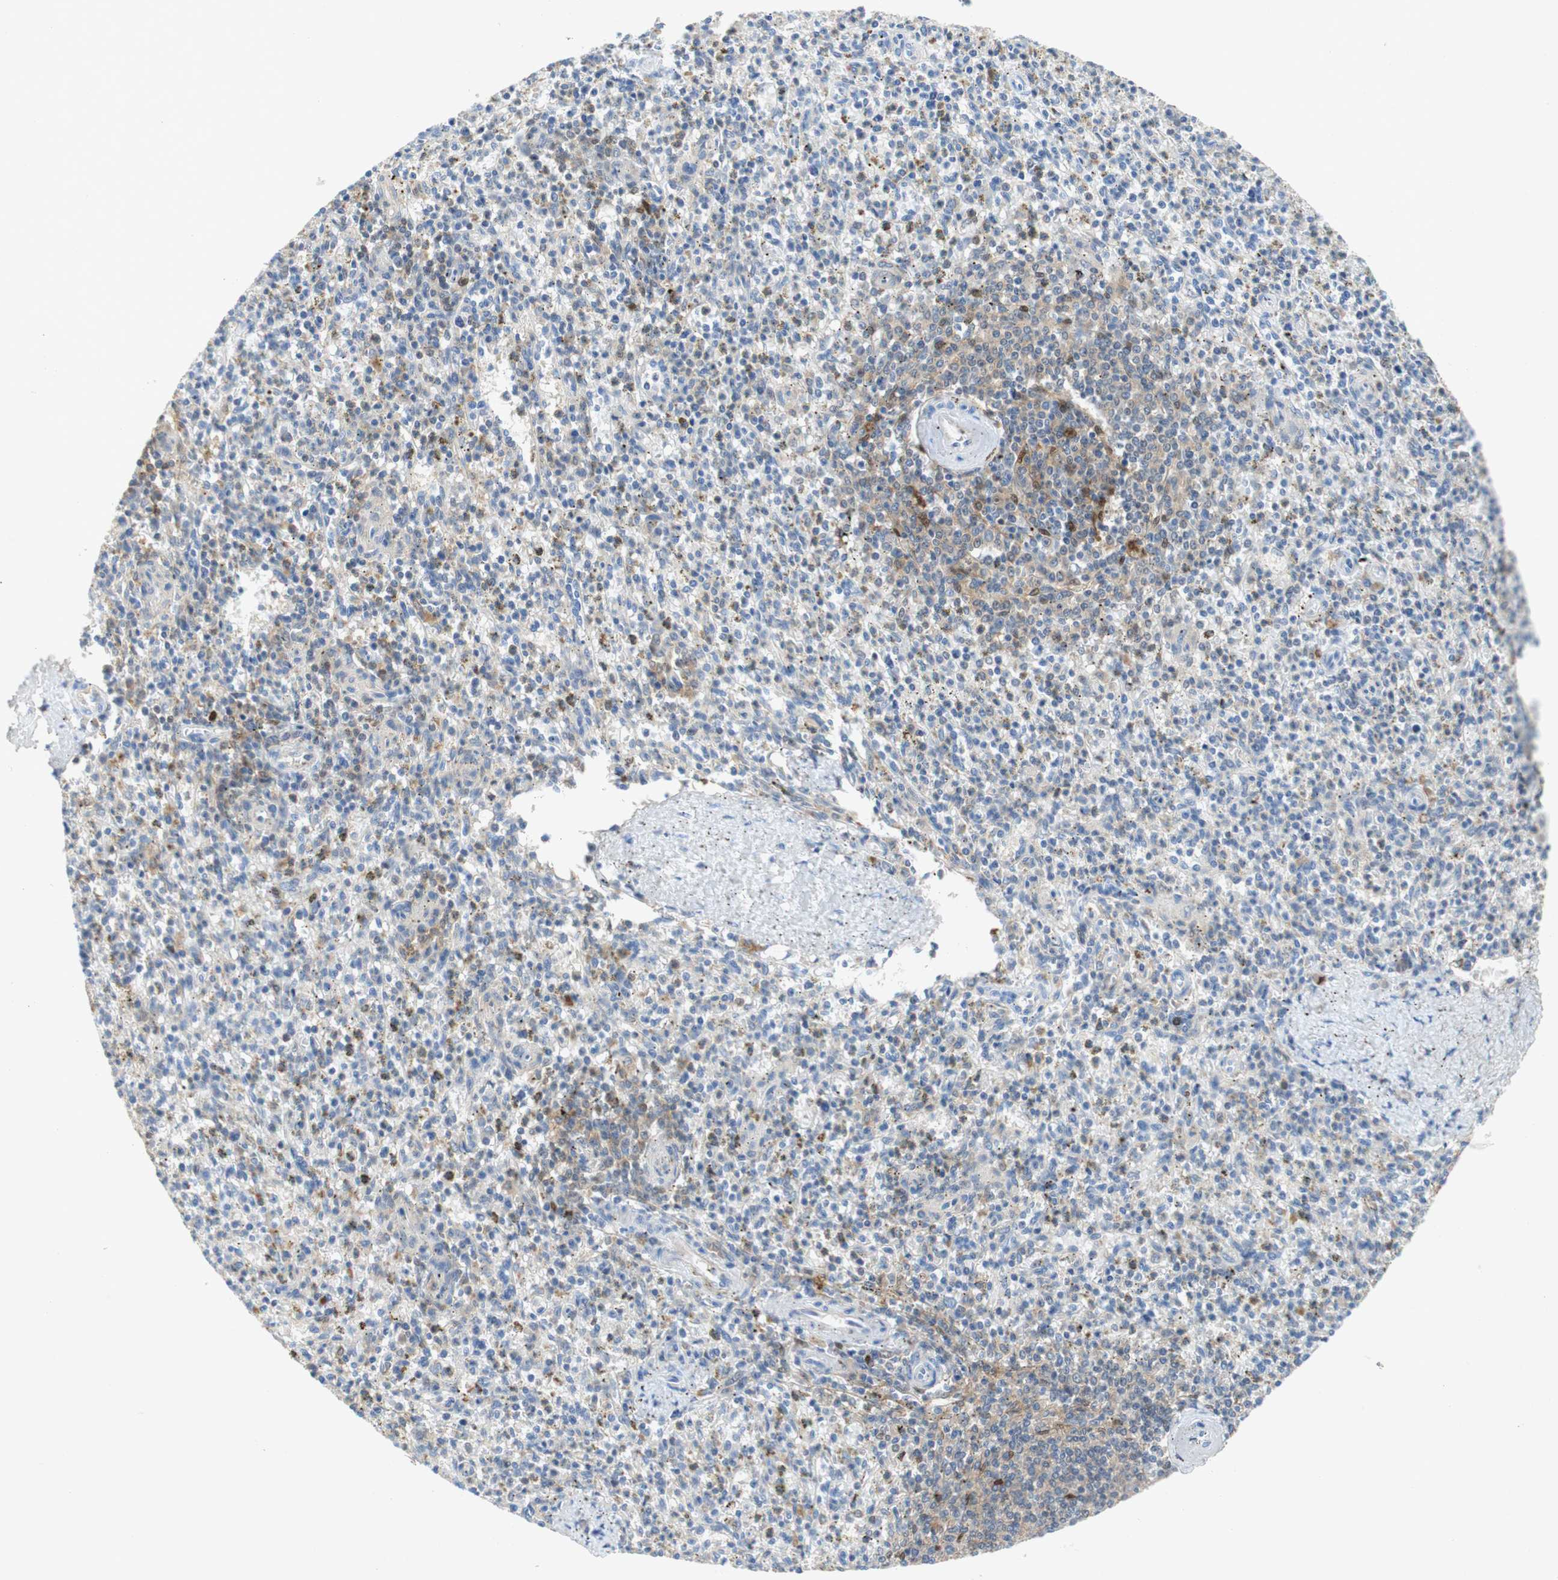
{"staining": {"intensity": "weak", "quantity": "<25%", "location": "cytoplasmic/membranous"}, "tissue": "spleen", "cell_type": "Cells in red pulp", "image_type": "normal", "snomed": [{"axis": "morphology", "description": "Normal tissue, NOS"}, {"axis": "topography", "description": "Spleen"}], "caption": "A histopathology image of spleen stained for a protein displays no brown staining in cells in red pulp. (Brightfield microscopy of DAB immunohistochemistry at high magnification).", "gene": "RELB", "patient": {"sex": "male", "age": 72}}